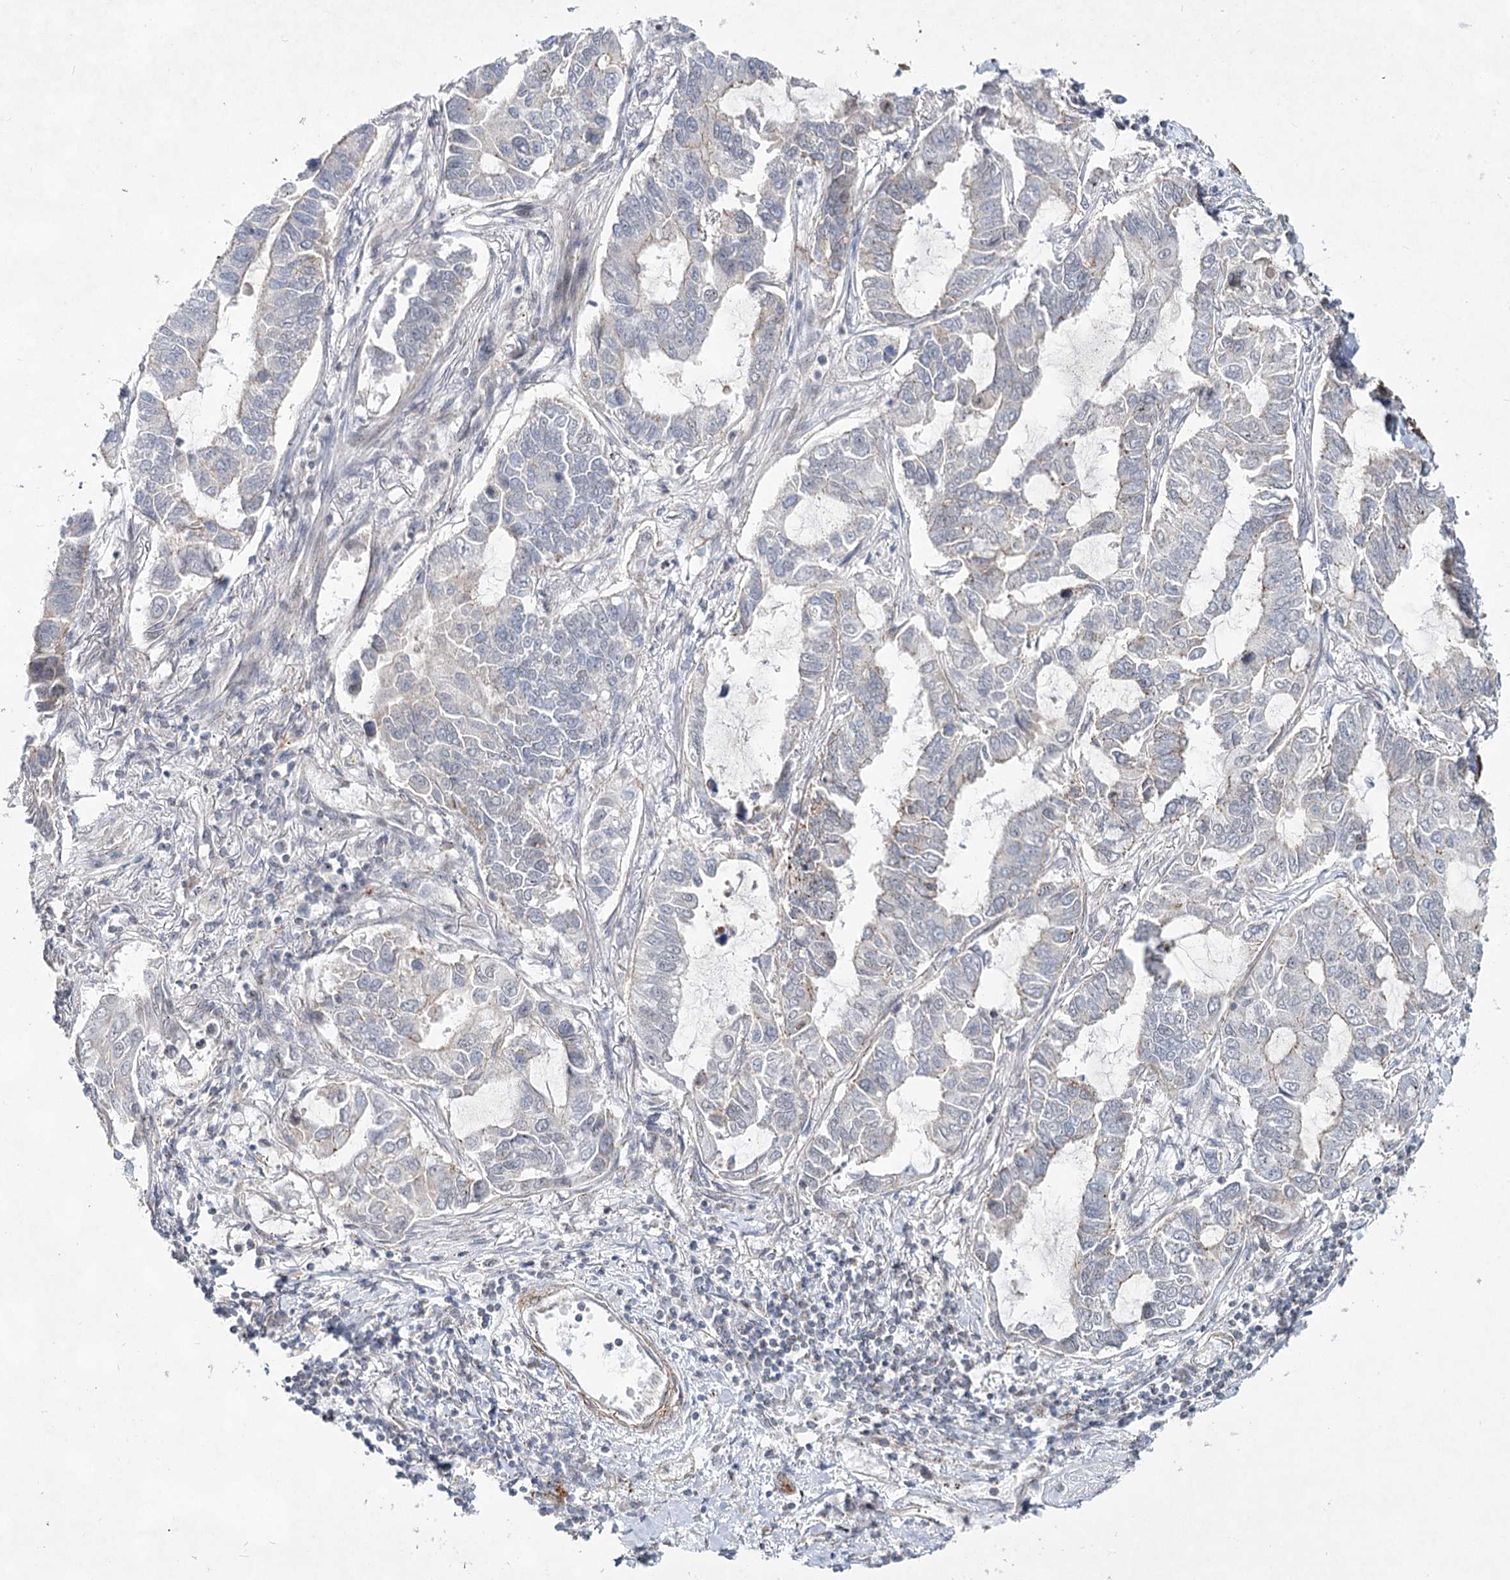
{"staining": {"intensity": "negative", "quantity": "none", "location": "none"}, "tissue": "lung cancer", "cell_type": "Tumor cells", "image_type": "cancer", "snomed": [{"axis": "morphology", "description": "Adenocarcinoma, NOS"}, {"axis": "topography", "description": "Lung"}], "caption": "Lung cancer stained for a protein using immunohistochemistry (IHC) shows no positivity tumor cells.", "gene": "ATL2", "patient": {"sex": "male", "age": 64}}